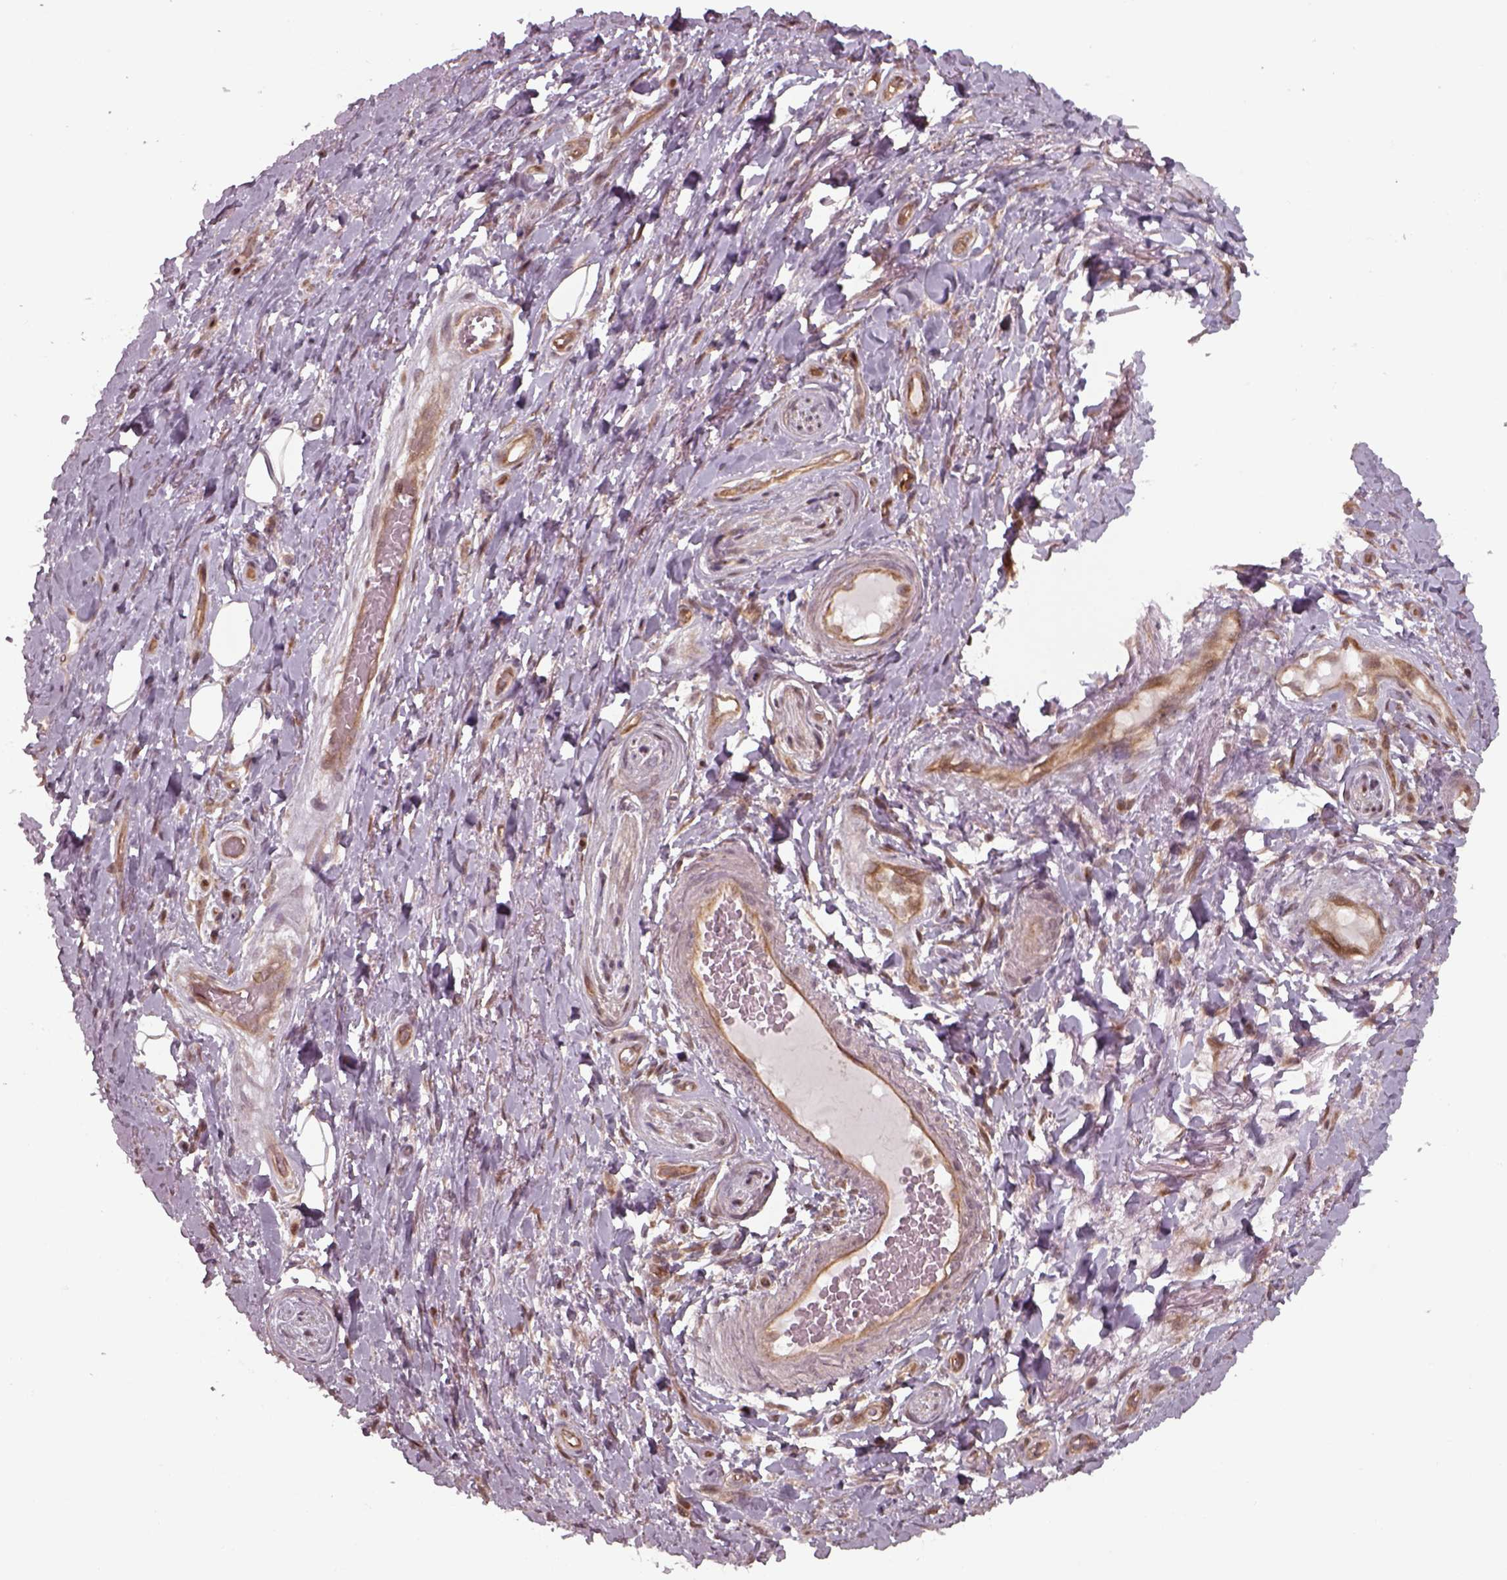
{"staining": {"intensity": "moderate", "quantity": ">75%", "location": "cytoplasmic/membranous"}, "tissue": "adipose tissue", "cell_type": "Adipocytes", "image_type": "normal", "snomed": [{"axis": "morphology", "description": "Normal tissue, NOS"}, {"axis": "topography", "description": "Anal"}, {"axis": "topography", "description": "Peripheral nerve tissue"}], "caption": "Protein expression by IHC exhibits moderate cytoplasmic/membranous positivity in approximately >75% of adipocytes in benign adipose tissue. Nuclei are stained in blue.", "gene": "CHMP3", "patient": {"sex": "male", "age": 53}}